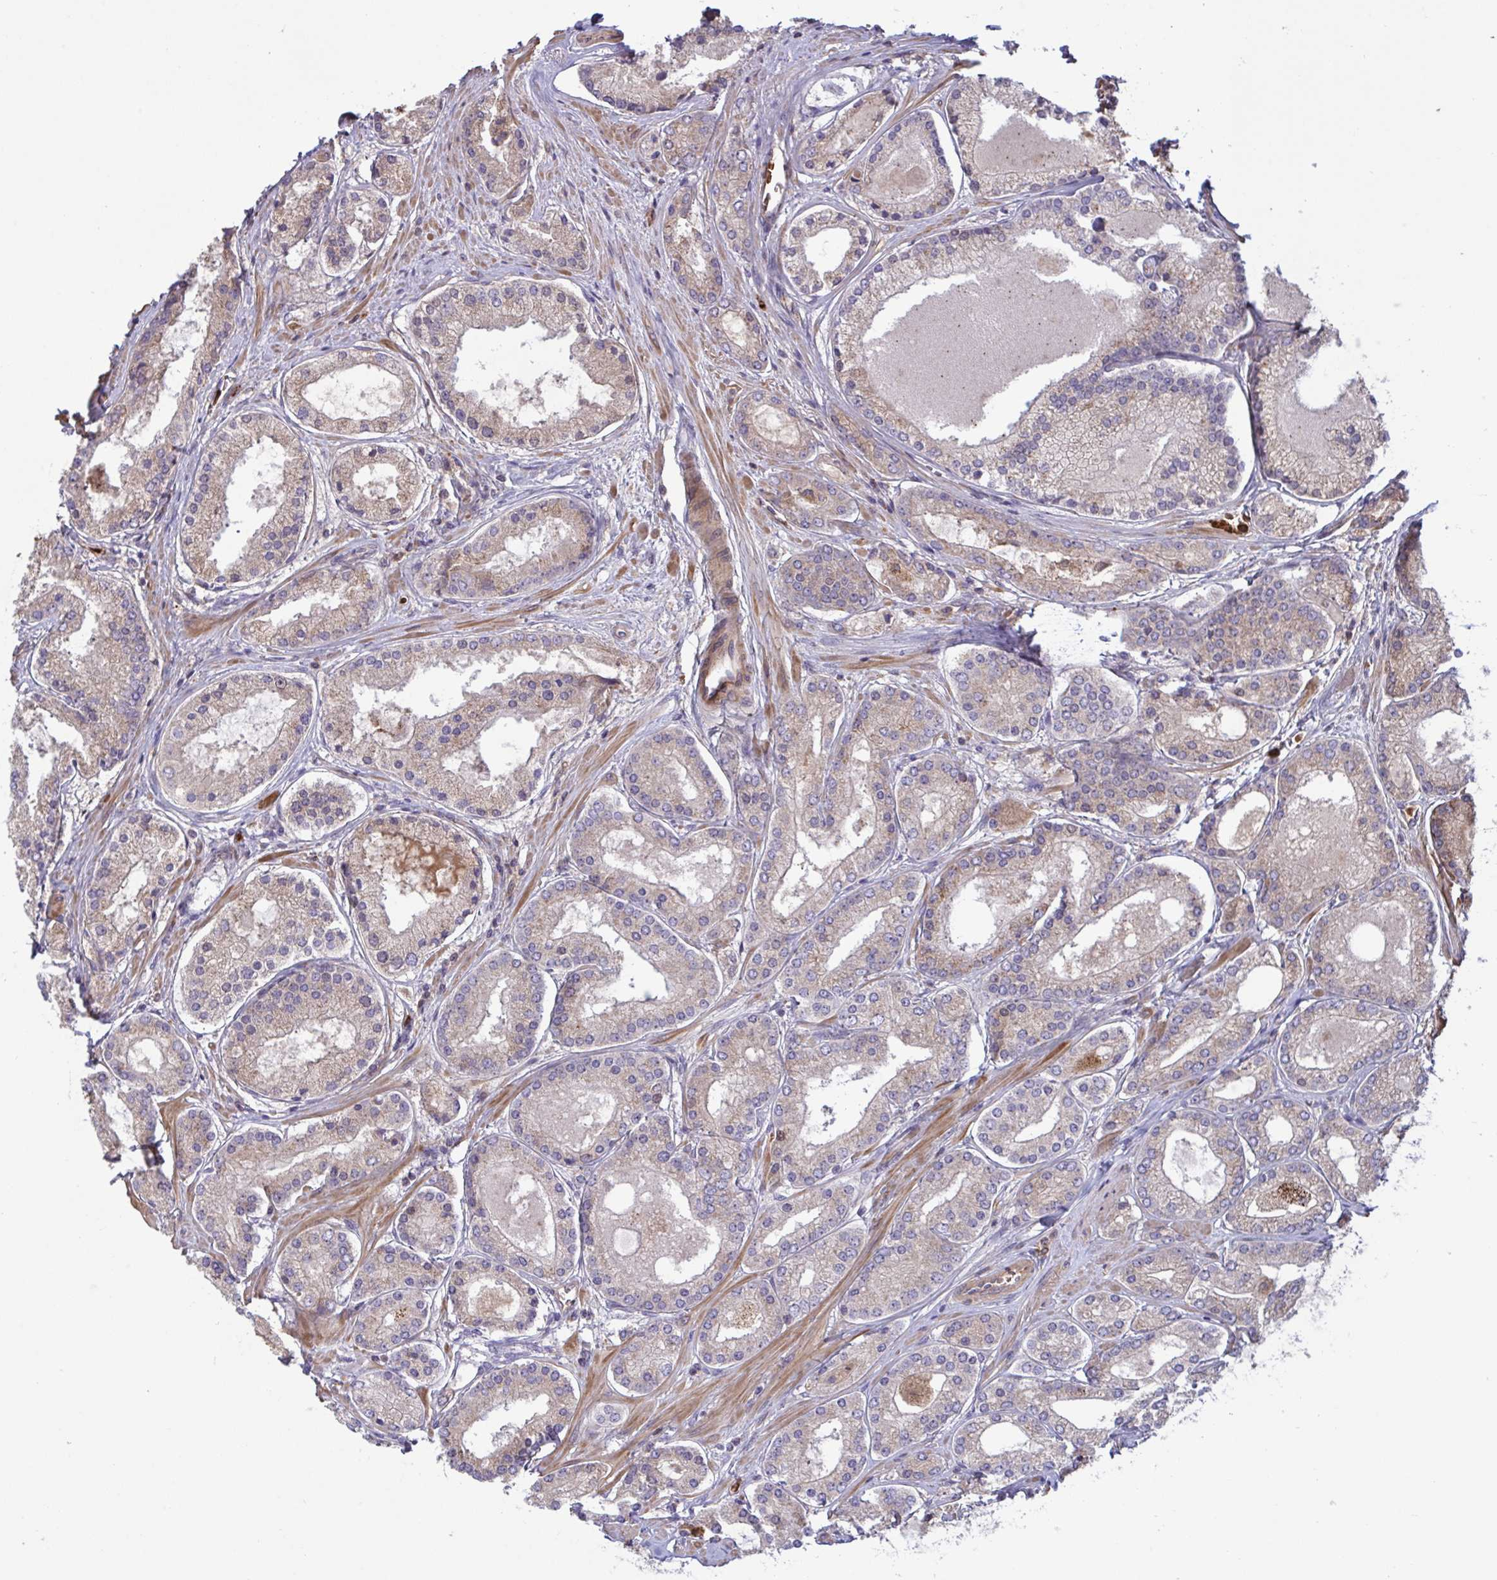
{"staining": {"intensity": "weak", "quantity": "25%-75%", "location": "cytoplasmic/membranous"}, "tissue": "prostate cancer", "cell_type": "Tumor cells", "image_type": "cancer", "snomed": [{"axis": "morphology", "description": "Adenocarcinoma, High grade"}, {"axis": "topography", "description": "Prostate"}], "caption": "The micrograph exhibits immunohistochemical staining of prostate high-grade adenocarcinoma. There is weak cytoplasmic/membranous positivity is present in approximately 25%-75% of tumor cells.", "gene": "IL1R1", "patient": {"sex": "male", "age": 67}}